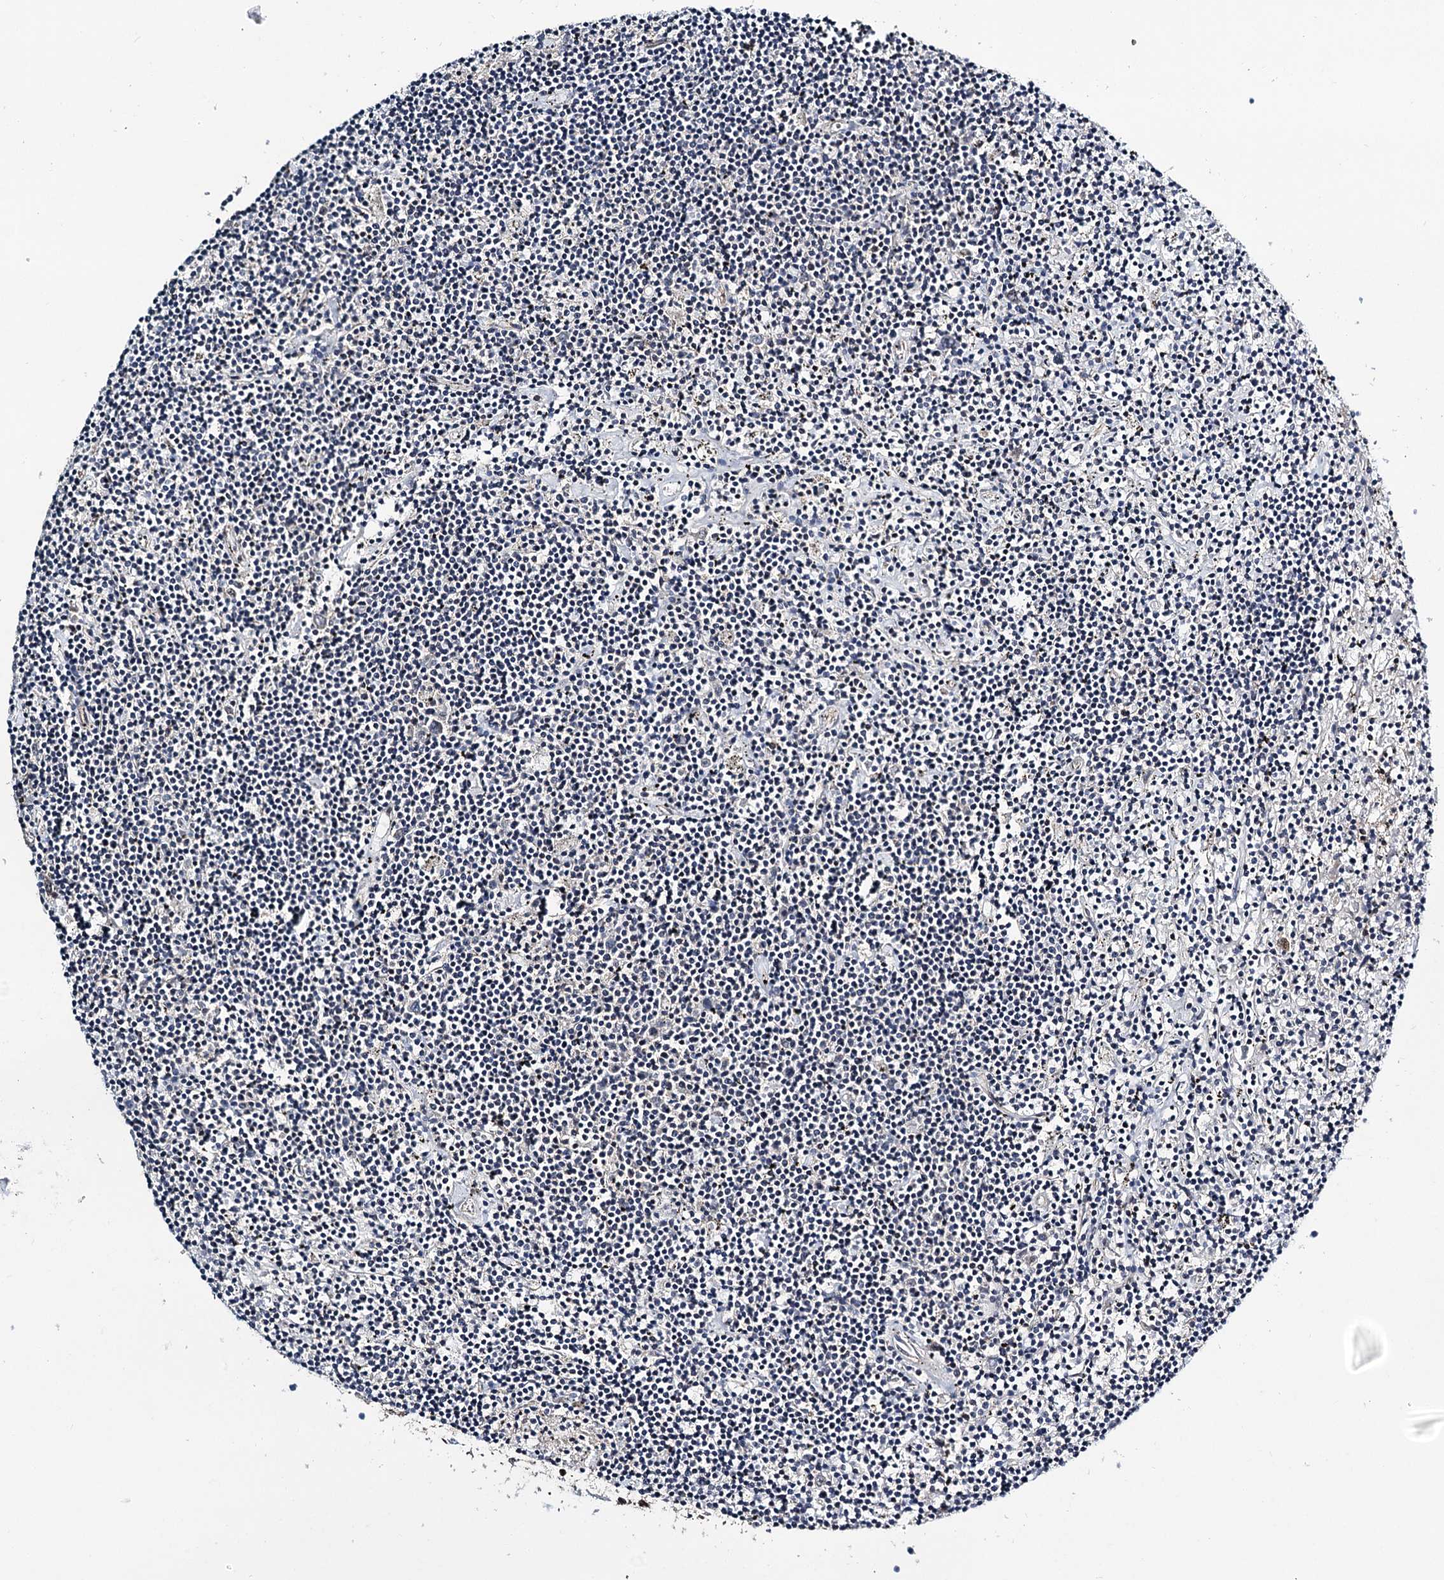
{"staining": {"intensity": "negative", "quantity": "none", "location": "none"}, "tissue": "lymphoma", "cell_type": "Tumor cells", "image_type": "cancer", "snomed": [{"axis": "morphology", "description": "Malignant lymphoma, non-Hodgkin's type, Low grade"}, {"axis": "topography", "description": "Spleen"}], "caption": "Malignant lymphoma, non-Hodgkin's type (low-grade) stained for a protein using immunohistochemistry displays no staining tumor cells.", "gene": "DCUN1D4", "patient": {"sex": "male", "age": 76}}